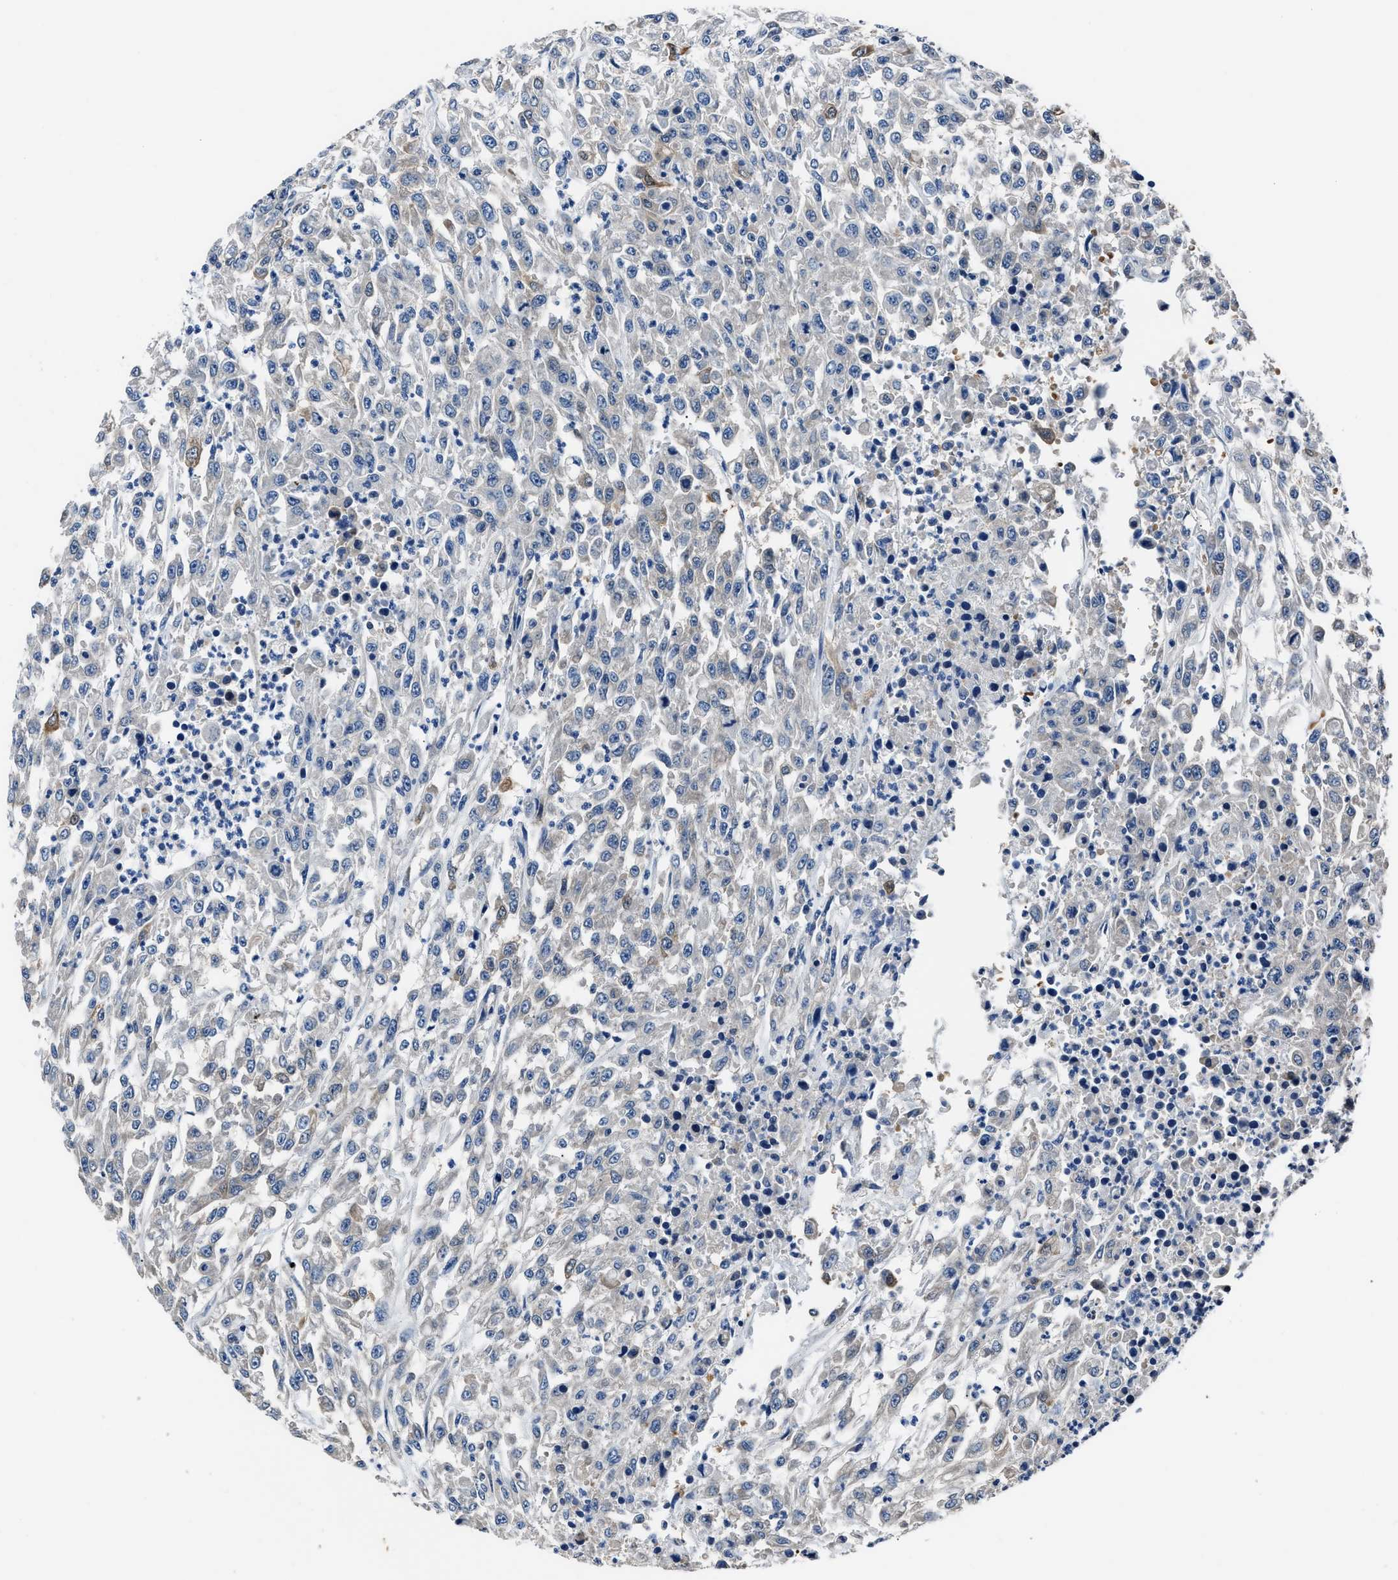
{"staining": {"intensity": "negative", "quantity": "none", "location": "none"}, "tissue": "urothelial cancer", "cell_type": "Tumor cells", "image_type": "cancer", "snomed": [{"axis": "morphology", "description": "Urothelial carcinoma, High grade"}, {"axis": "topography", "description": "Urinary bladder"}], "caption": "The image demonstrates no staining of tumor cells in high-grade urothelial carcinoma.", "gene": "PPA1", "patient": {"sex": "male", "age": 46}}